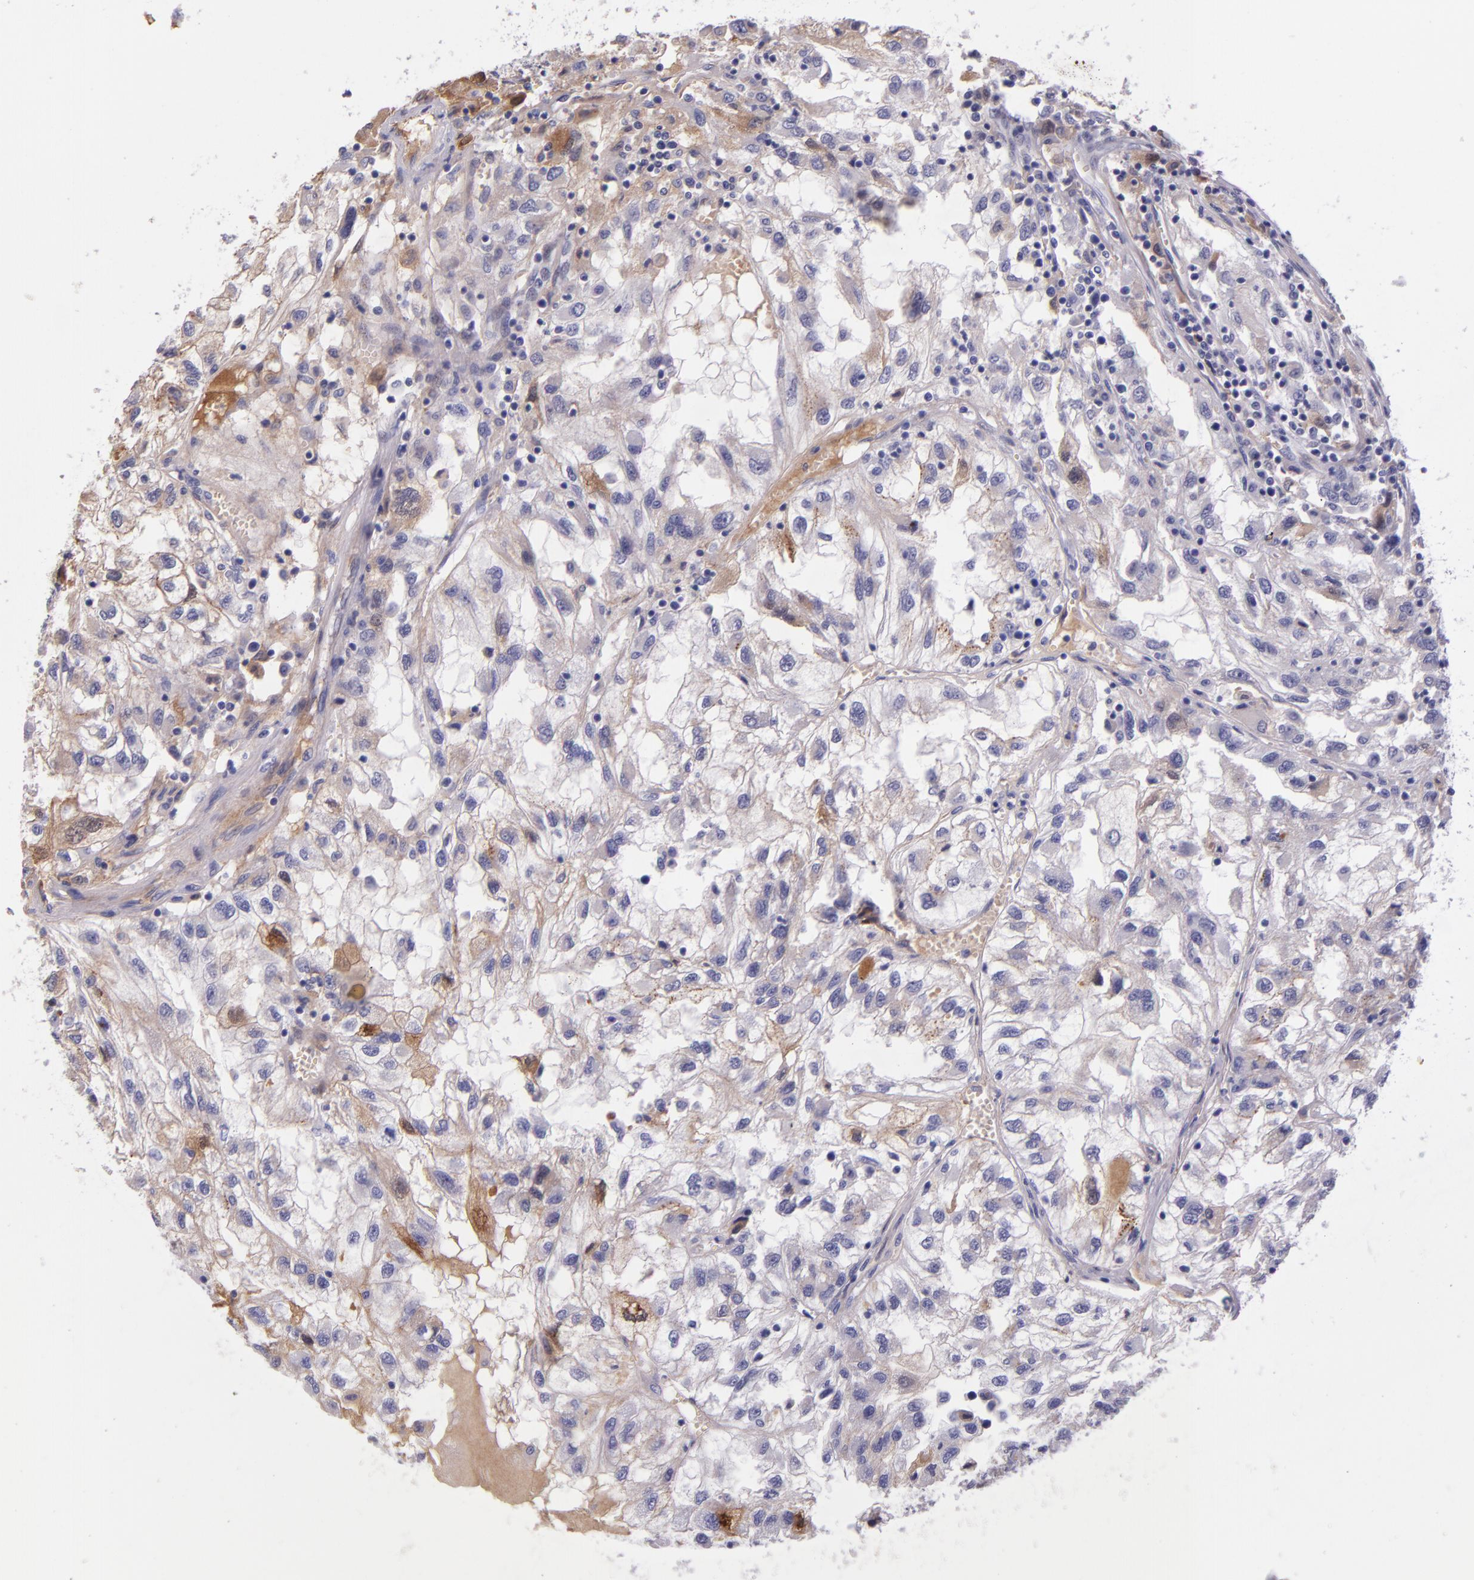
{"staining": {"intensity": "negative", "quantity": "none", "location": "none"}, "tissue": "renal cancer", "cell_type": "Tumor cells", "image_type": "cancer", "snomed": [{"axis": "morphology", "description": "Normal tissue, NOS"}, {"axis": "morphology", "description": "Adenocarcinoma, NOS"}, {"axis": "topography", "description": "Kidney"}], "caption": "Micrograph shows no protein staining in tumor cells of renal cancer tissue.", "gene": "KNG1", "patient": {"sex": "male", "age": 71}}